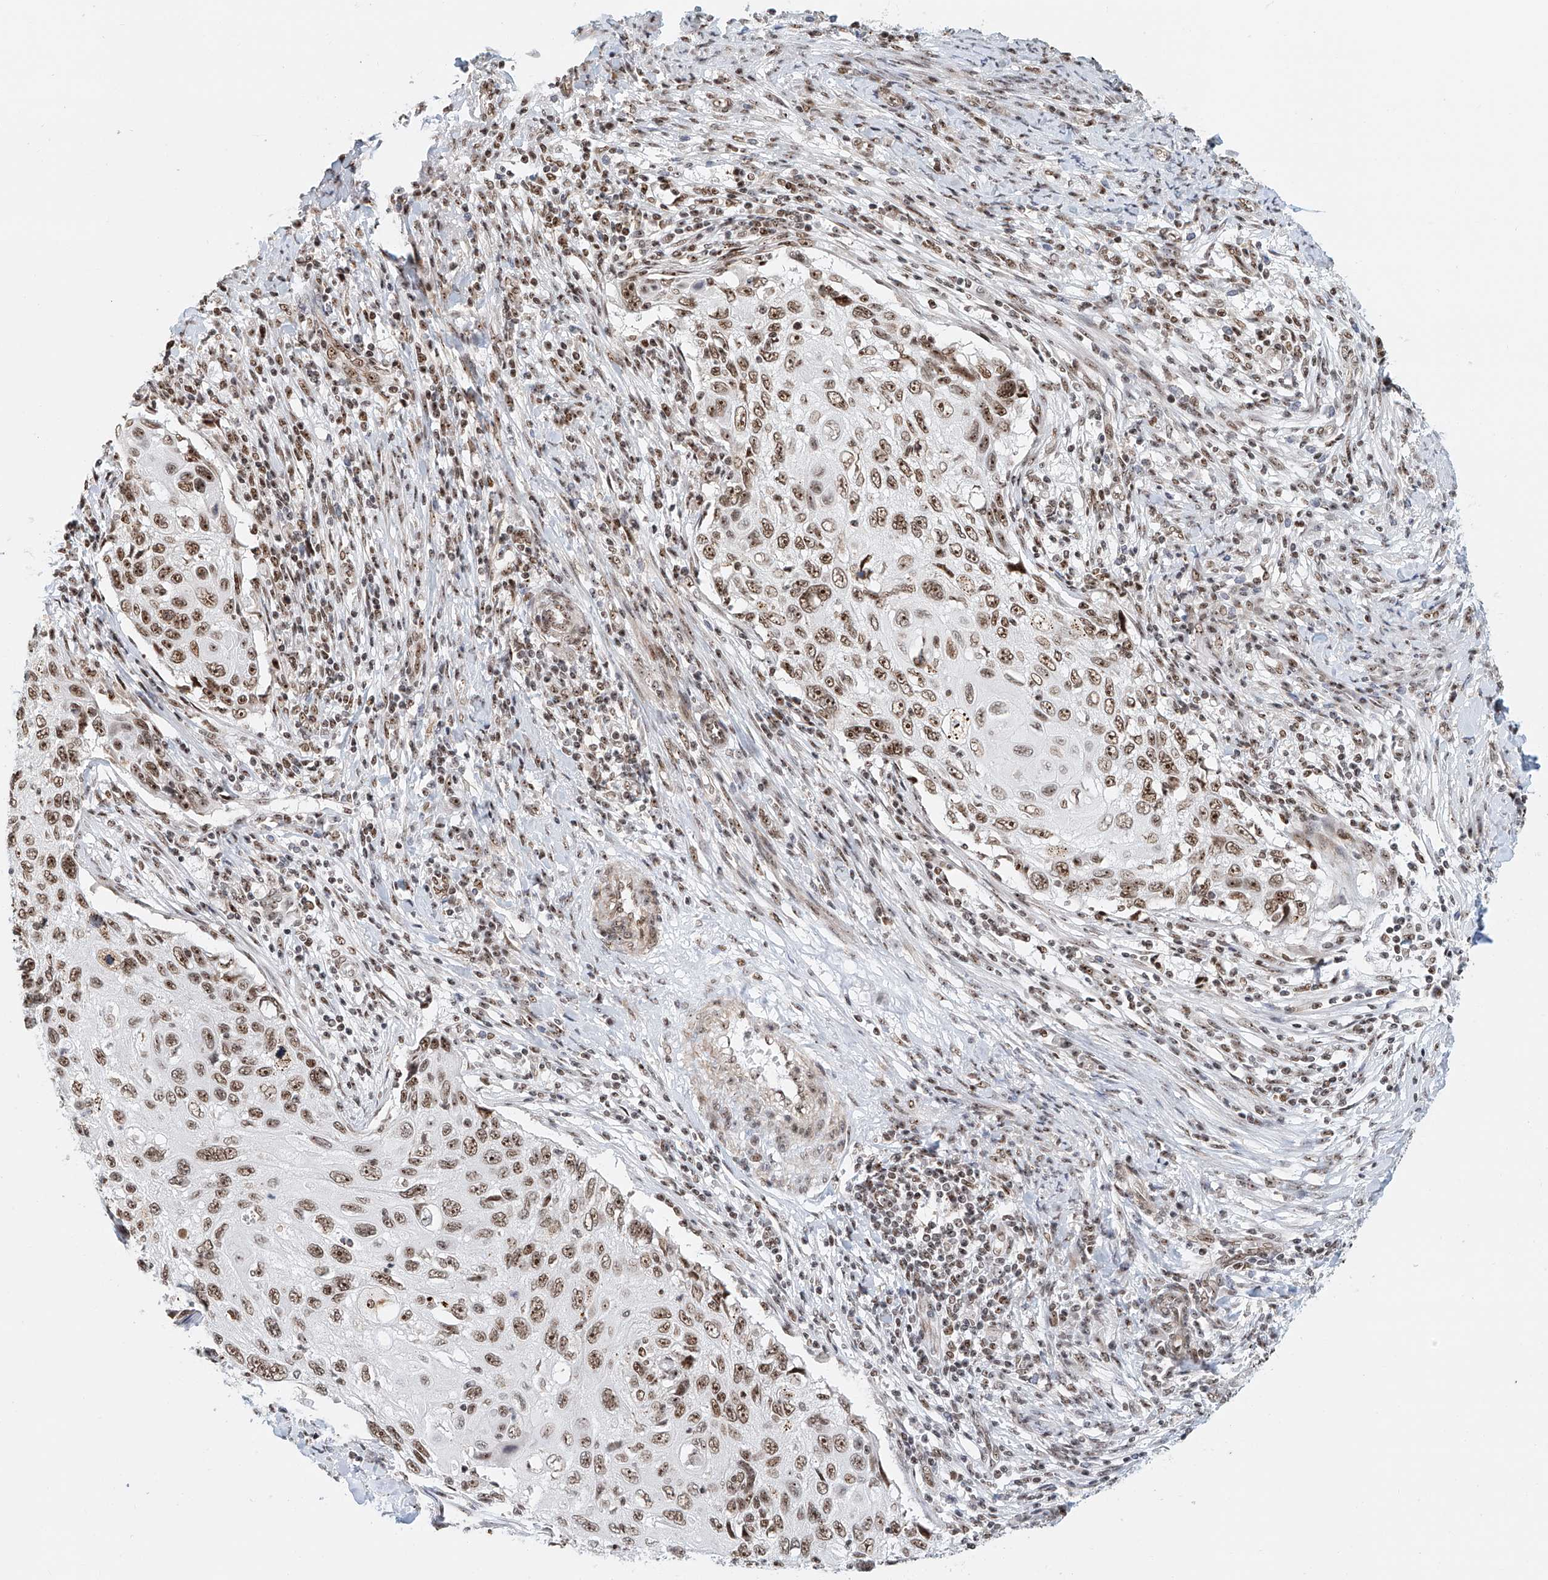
{"staining": {"intensity": "moderate", "quantity": ">75%", "location": "nuclear"}, "tissue": "cervical cancer", "cell_type": "Tumor cells", "image_type": "cancer", "snomed": [{"axis": "morphology", "description": "Squamous cell carcinoma, NOS"}, {"axis": "topography", "description": "Cervix"}], "caption": "Human squamous cell carcinoma (cervical) stained with a protein marker demonstrates moderate staining in tumor cells.", "gene": "PRUNE2", "patient": {"sex": "female", "age": 70}}